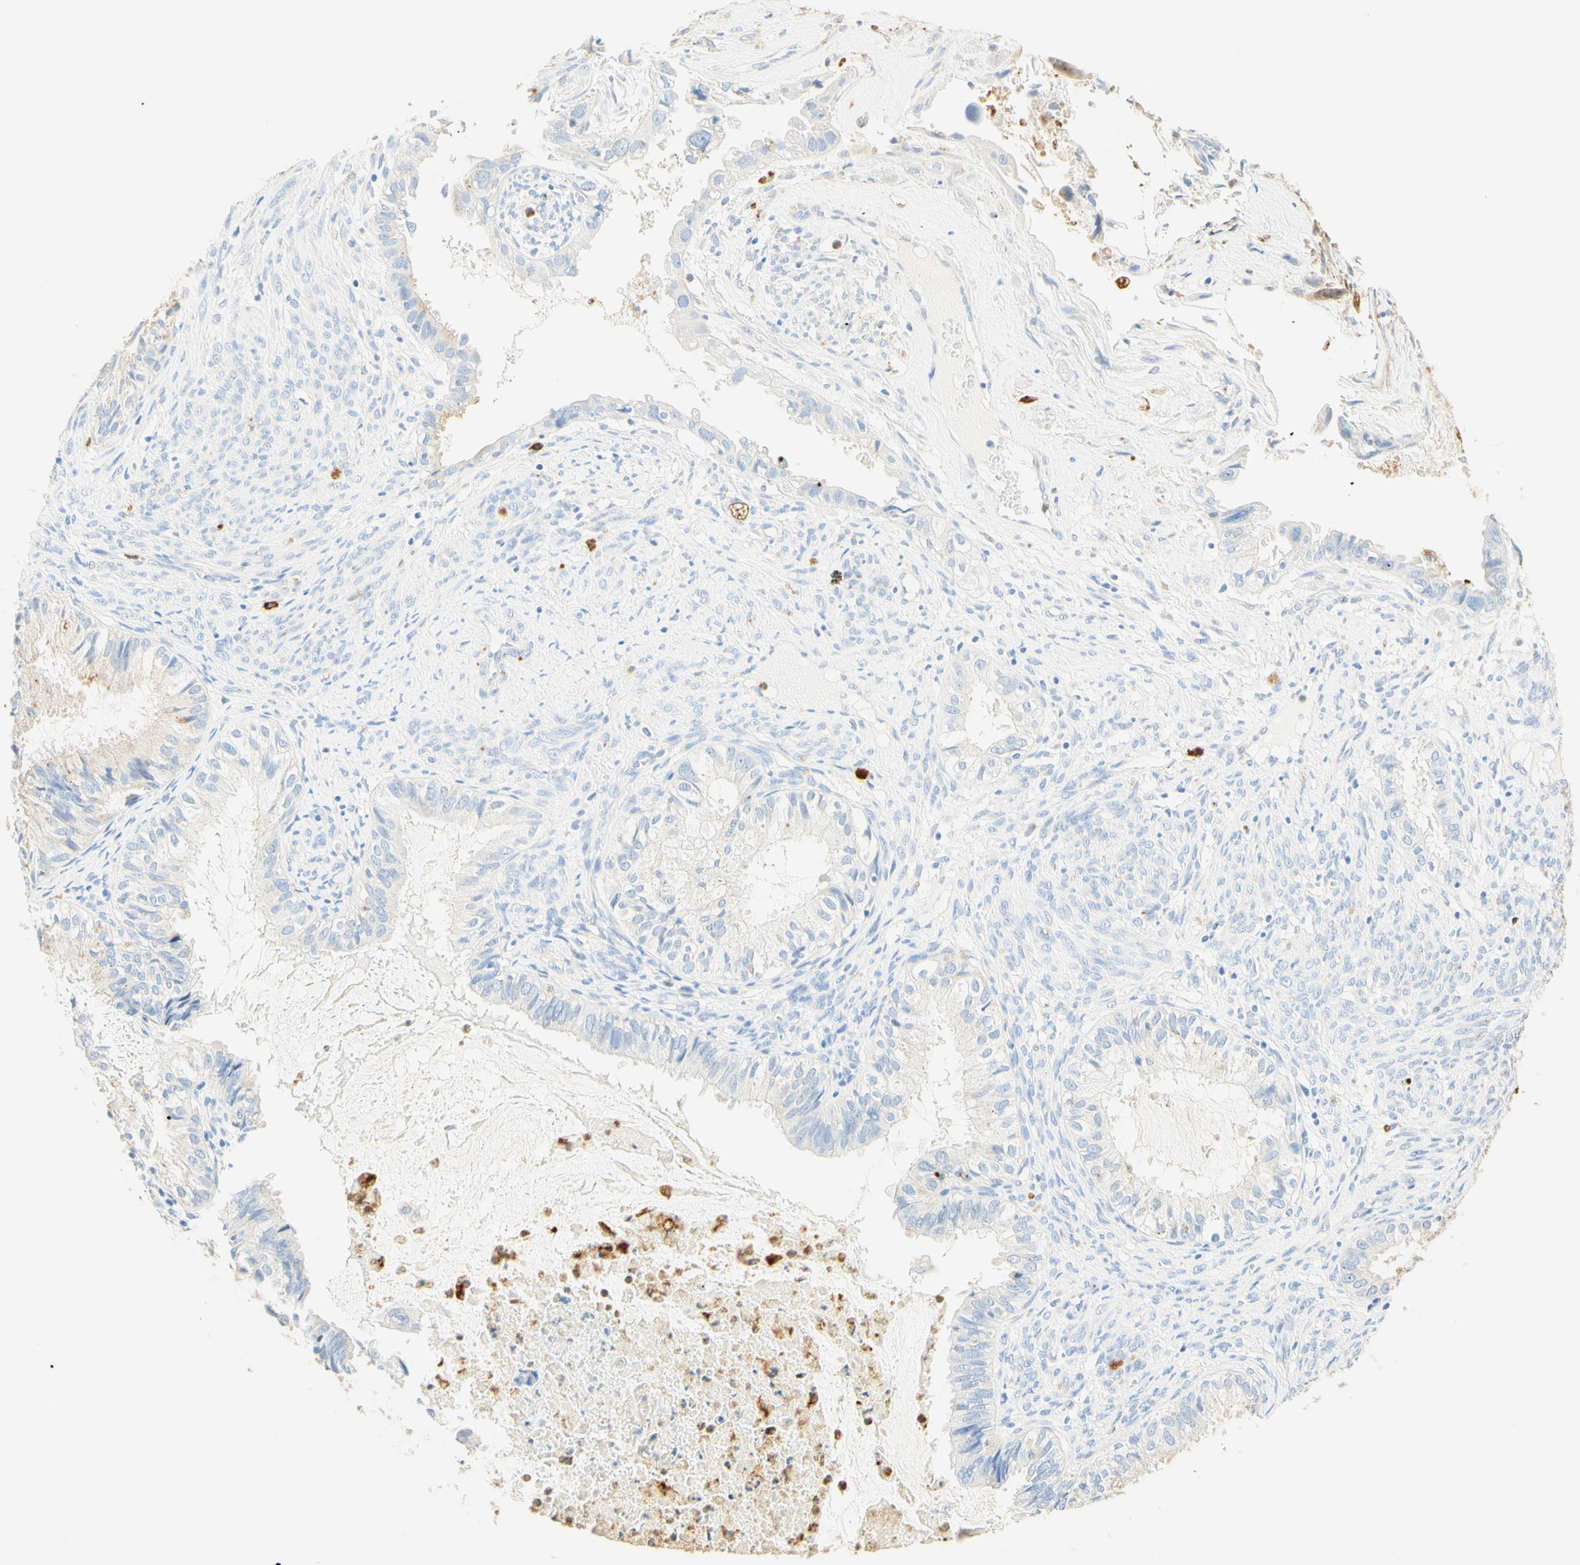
{"staining": {"intensity": "negative", "quantity": "none", "location": "none"}, "tissue": "cervical cancer", "cell_type": "Tumor cells", "image_type": "cancer", "snomed": [{"axis": "morphology", "description": "Normal tissue, NOS"}, {"axis": "morphology", "description": "Adenocarcinoma, NOS"}, {"axis": "topography", "description": "Cervix"}, {"axis": "topography", "description": "Endometrium"}], "caption": "DAB (3,3'-diaminobenzidine) immunohistochemical staining of human cervical adenocarcinoma demonstrates no significant staining in tumor cells.", "gene": "CD63", "patient": {"sex": "female", "age": 86}}